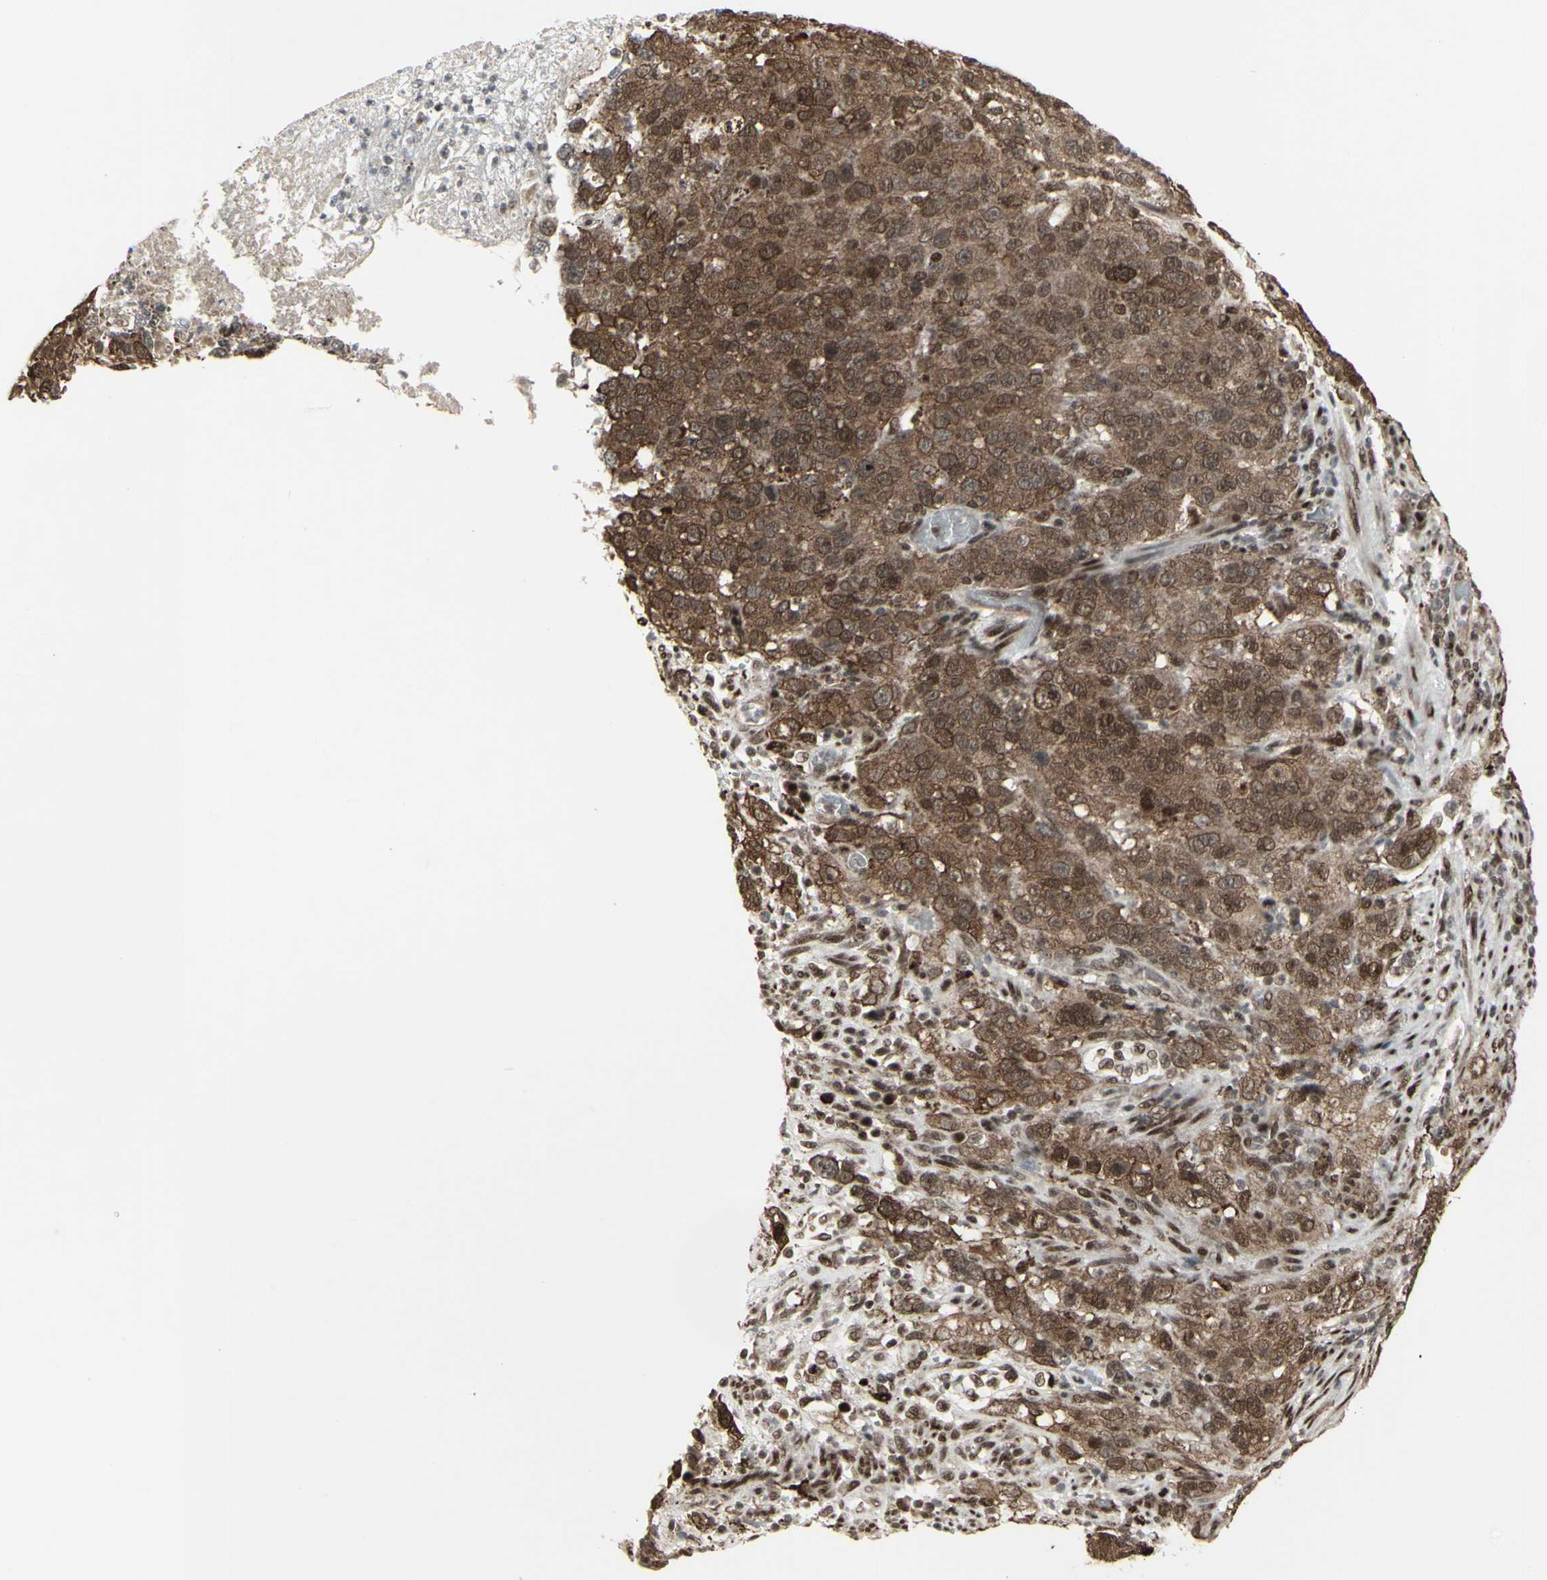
{"staining": {"intensity": "strong", "quantity": ">75%", "location": "cytoplasmic/membranous,nuclear"}, "tissue": "stomach cancer", "cell_type": "Tumor cells", "image_type": "cancer", "snomed": [{"axis": "morphology", "description": "Normal tissue, NOS"}, {"axis": "morphology", "description": "Adenocarcinoma, NOS"}, {"axis": "topography", "description": "Stomach"}], "caption": "Immunohistochemical staining of human stomach cancer (adenocarcinoma) shows high levels of strong cytoplasmic/membranous and nuclear protein expression in about >75% of tumor cells. The protein is stained brown, and the nuclei are stained in blue (DAB (3,3'-diaminobenzidine) IHC with brightfield microscopy, high magnification).", "gene": "CBX1", "patient": {"sex": "male", "age": 48}}